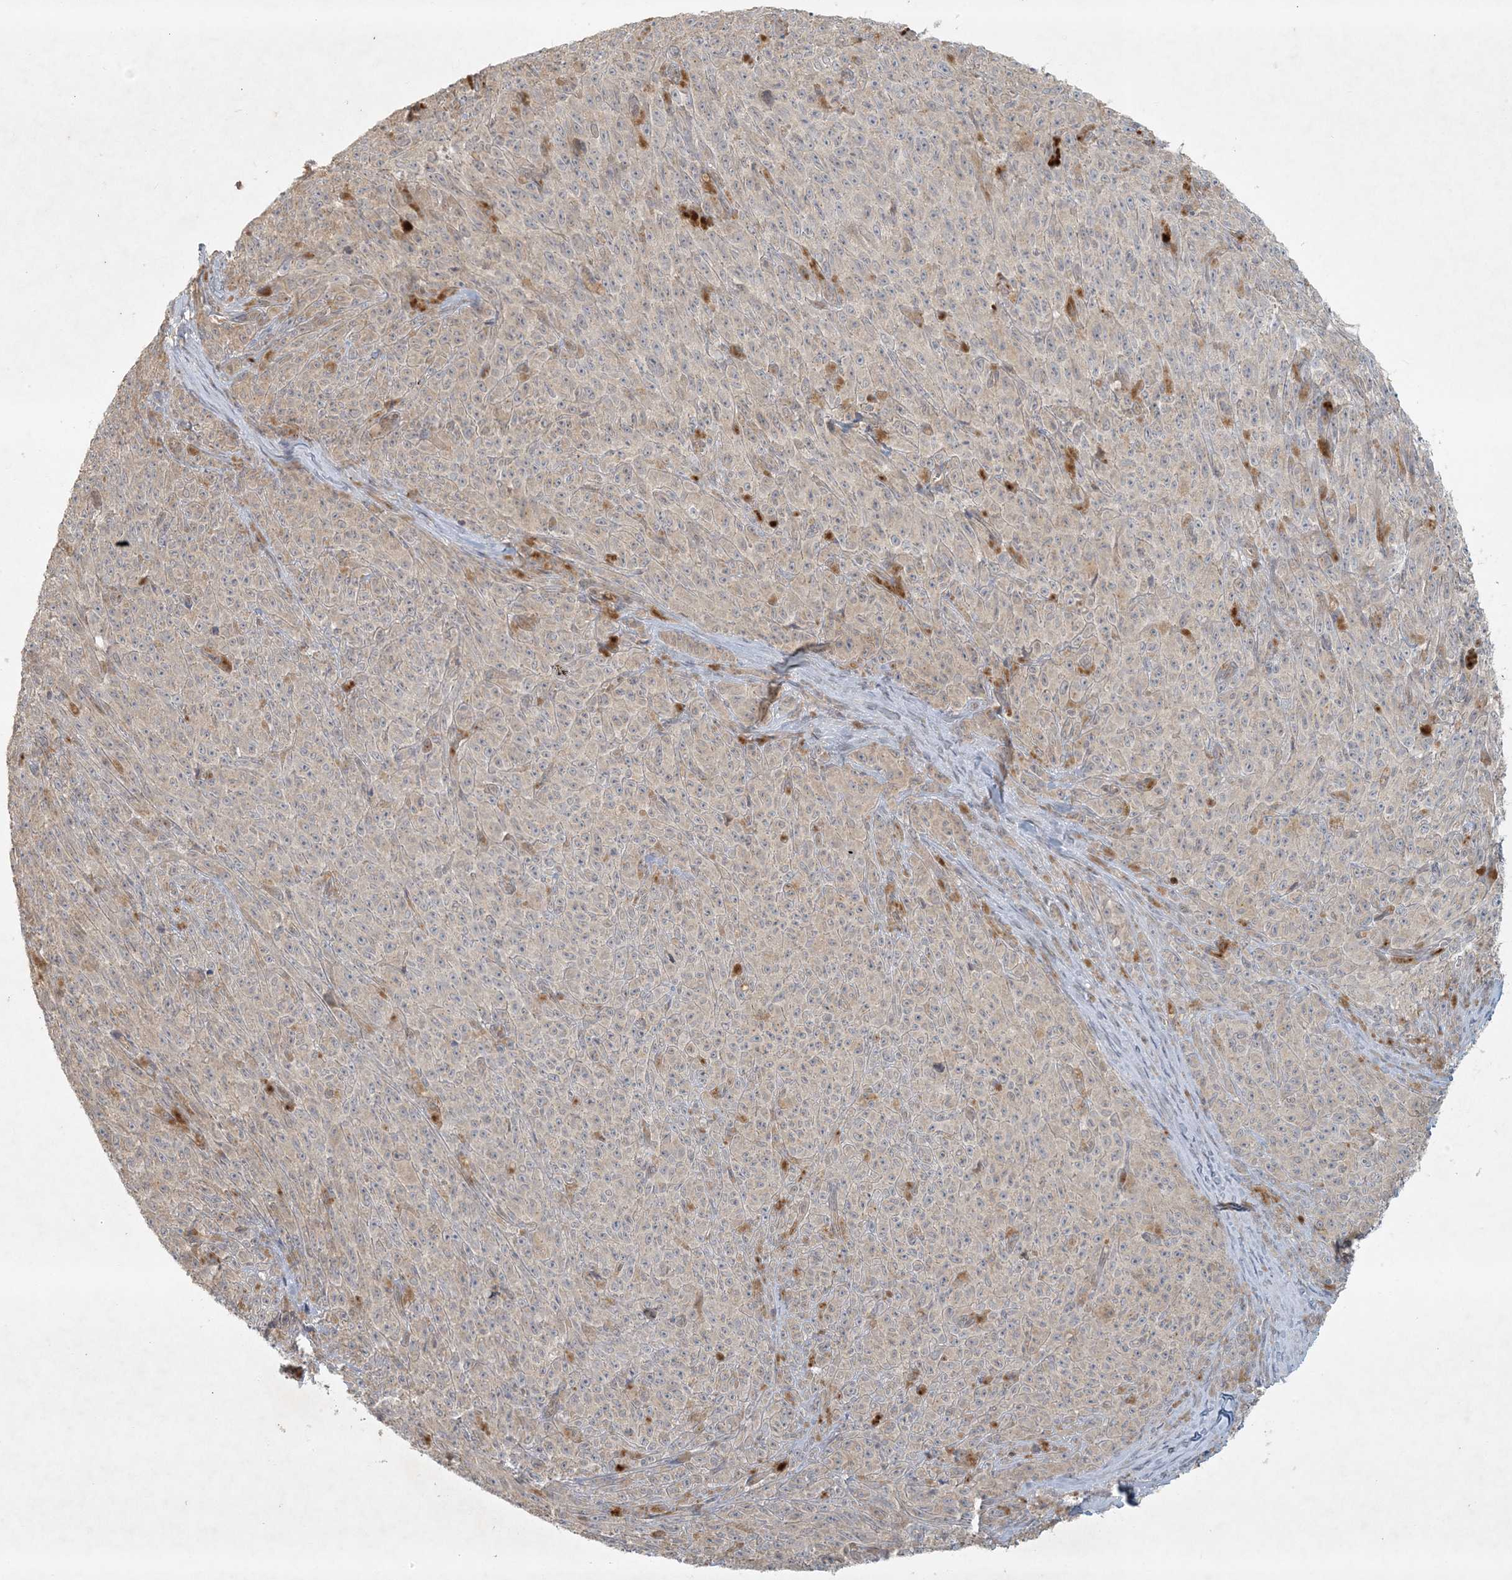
{"staining": {"intensity": "negative", "quantity": "none", "location": "none"}, "tissue": "melanoma", "cell_type": "Tumor cells", "image_type": "cancer", "snomed": [{"axis": "morphology", "description": "Malignant melanoma, NOS"}, {"axis": "topography", "description": "Skin"}], "caption": "Micrograph shows no significant protein expression in tumor cells of malignant melanoma. (DAB (3,3'-diaminobenzidine) IHC with hematoxylin counter stain).", "gene": "BCORL1", "patient": {"sex": "female", "age": 82}}